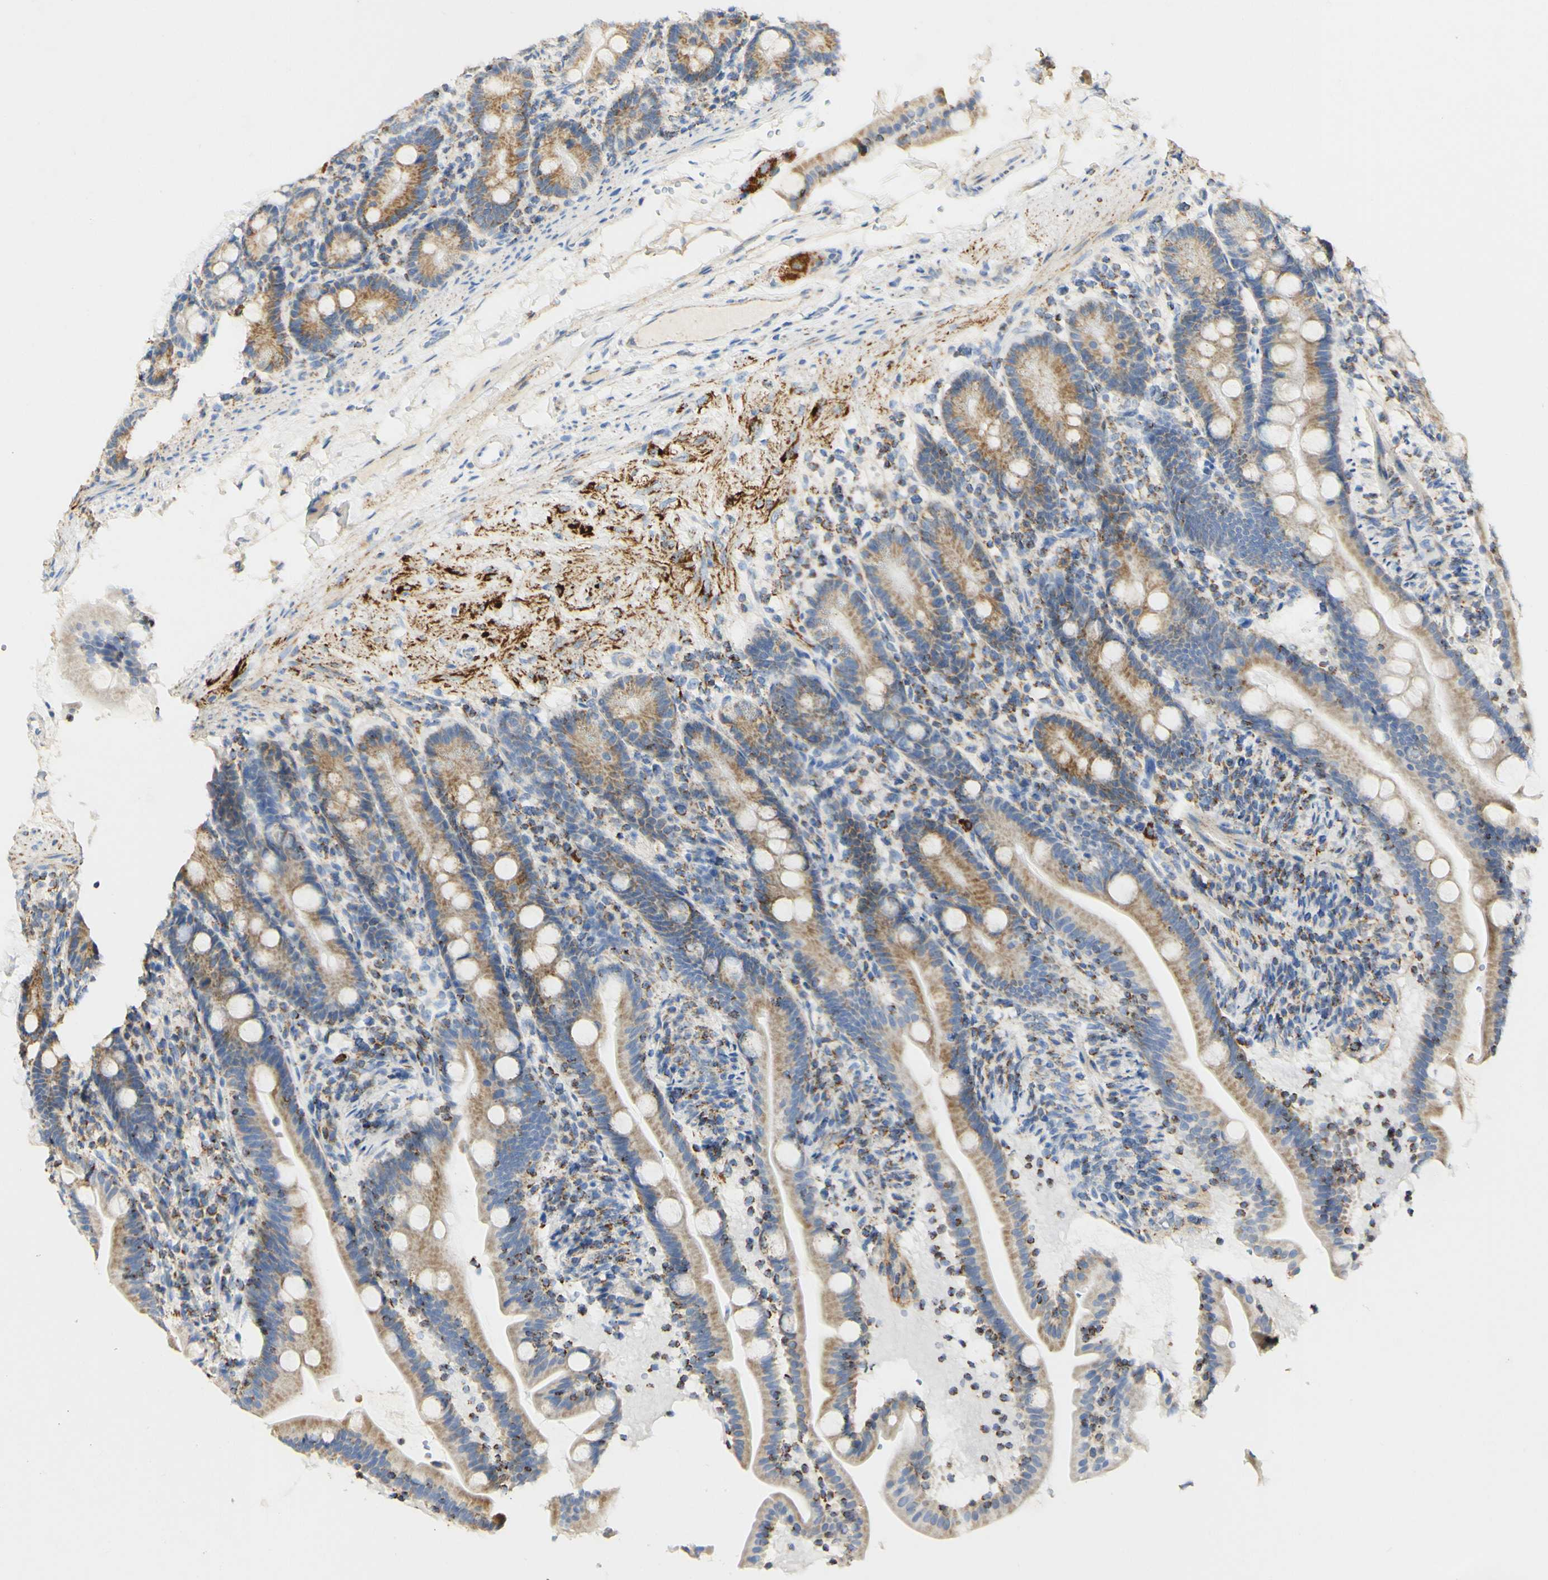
{"staining": {"intensity": "moderate", "quantity": ">75%", "location": "cytoplasmic/membranous"}, "tissue": "duodenum", "cell_type": "Glandular cells", "image_type": "normal", "snomed": [{"axis": "morphology", "description": "Normal tissue, NOS"}, {"axis": "topography", "description": "Duodenum"}], "caption": "Duodenum stained with immunohistochemistry exhibits moderate cytoplasmic/membranous expression in approximately >75% of glandular cells.", "gene": "OXCT1", "patient": {"sex": "male", "age": 54}}